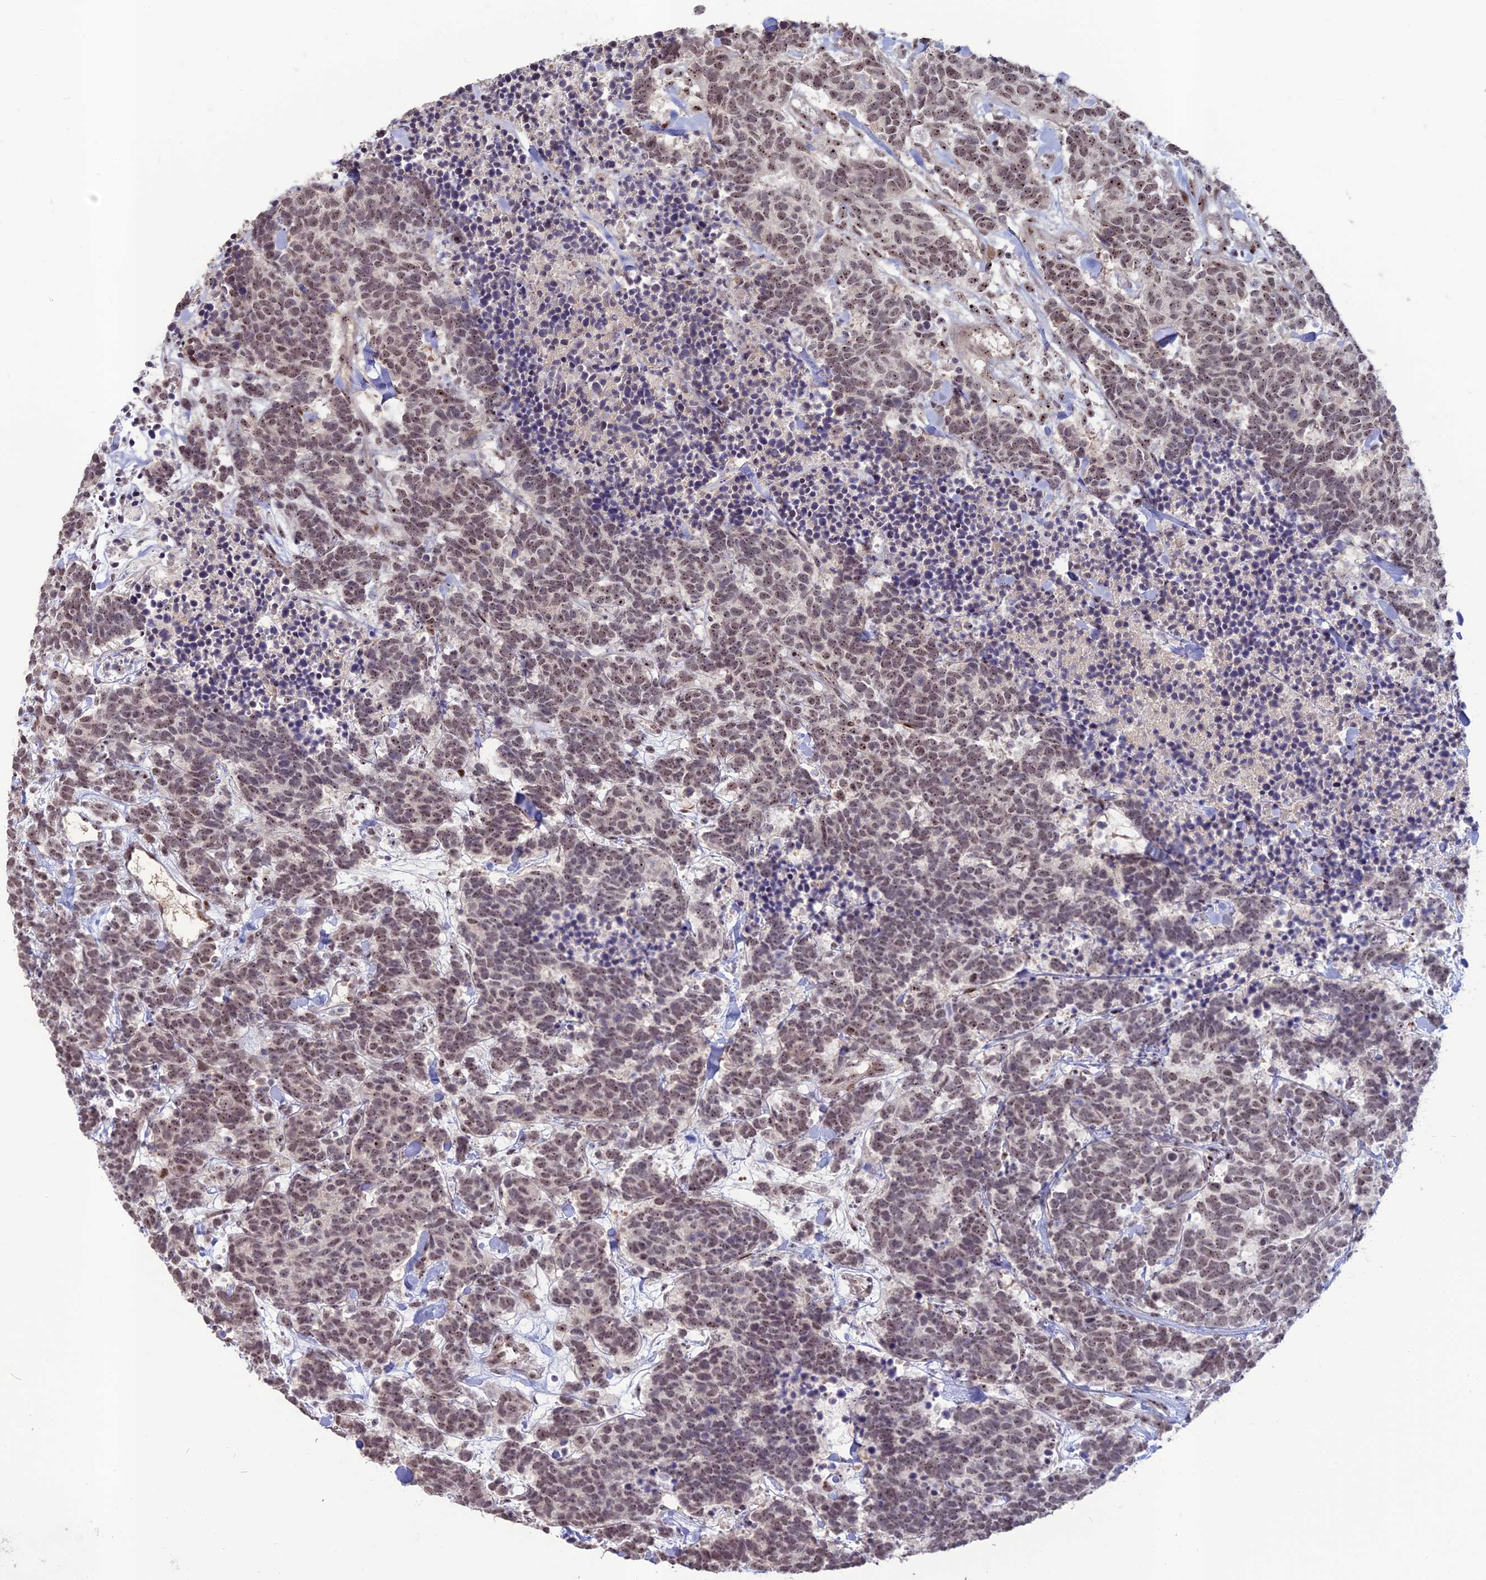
{"staining": {"intensity": "moderate", "quantity": ">75%", "location": "nuclear"}, "tissue": "carcinoid", "cell_type": "Tumor cells", "image_type": "cancer", "snomed": [{"axis": "morphology", "description": "Carcinoma, NOS"}, {"axis": "morphology", "description": "Carcinoid, malignant, NOS"}, {"axis": "topography", "description": "Prostate"}], "caption": "Immunohistochemical staining of carcinoma demonstrates moderate nuclear protein staining in about >75% of tumor cells. (DAB (3,3'-diaminobenzidine) IHC with brightfield microscopy, high magnification).", "gene": "FAM131A", "patient": {"sex": "male", "age": 57}}